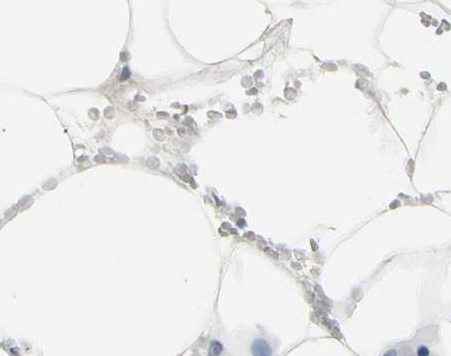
{"staining": {"intensity": "weak", "quantity": "25%-75%", "location": "cytoplasmic/membranous"}, "tissue": "adipose tissue", "cell_type": "Adipocytes", "image_type": "normal", "snomed": [{"axis": "morphology", "description": "Normal tissue, NOS"}, {"axis": "topography", "description": "Breast"}, {"axis": "topography", "description": "Adipose tissue"}], "caption": "Immunohistochemical staining of unremarkable adipose tissue demonstrates weak cytoplasmic/membranous protein positivity in approximately 25%-75% of adipocytes.", "gene": "NFASC", "patient": {"sex": "female", "age": 25}}